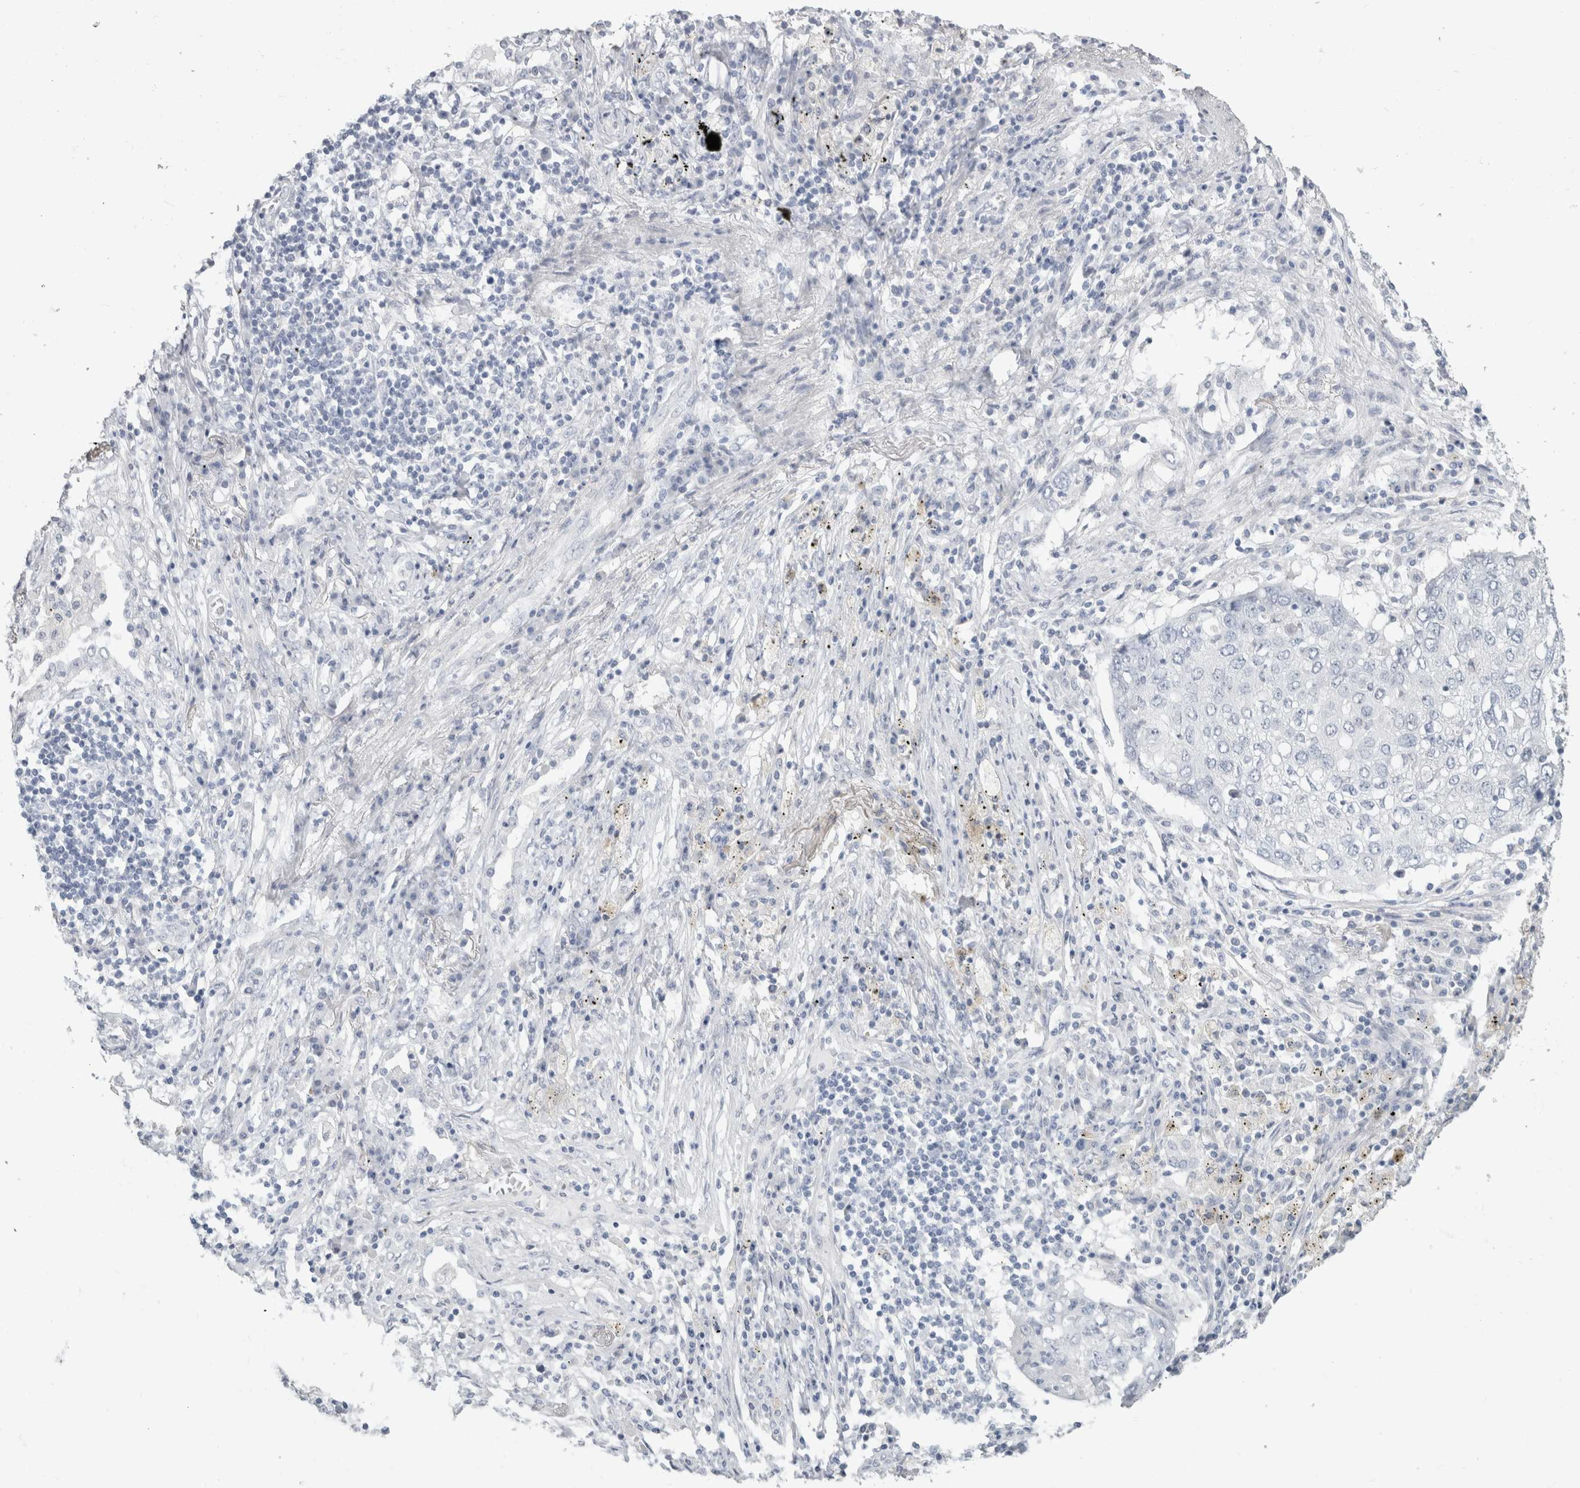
{"staining": {"intensity": "negative", "quantity": "none", "location": "none"}, "tissue": "lung cancer", "cell_type": "Tumor cells", "image_type": "cancer", "snomed": [{"axis": "morphology", "description": "Squamous cell carcinoma, NOS"}, {"axis": "topography", "description": "Lung"}], "caption": "Lung cancer was stained to show a protein in brown. There is no significant positivity in tumor cells.", "gene": "SLC6A1", "patient": {"sex": "female", "age": 63}}